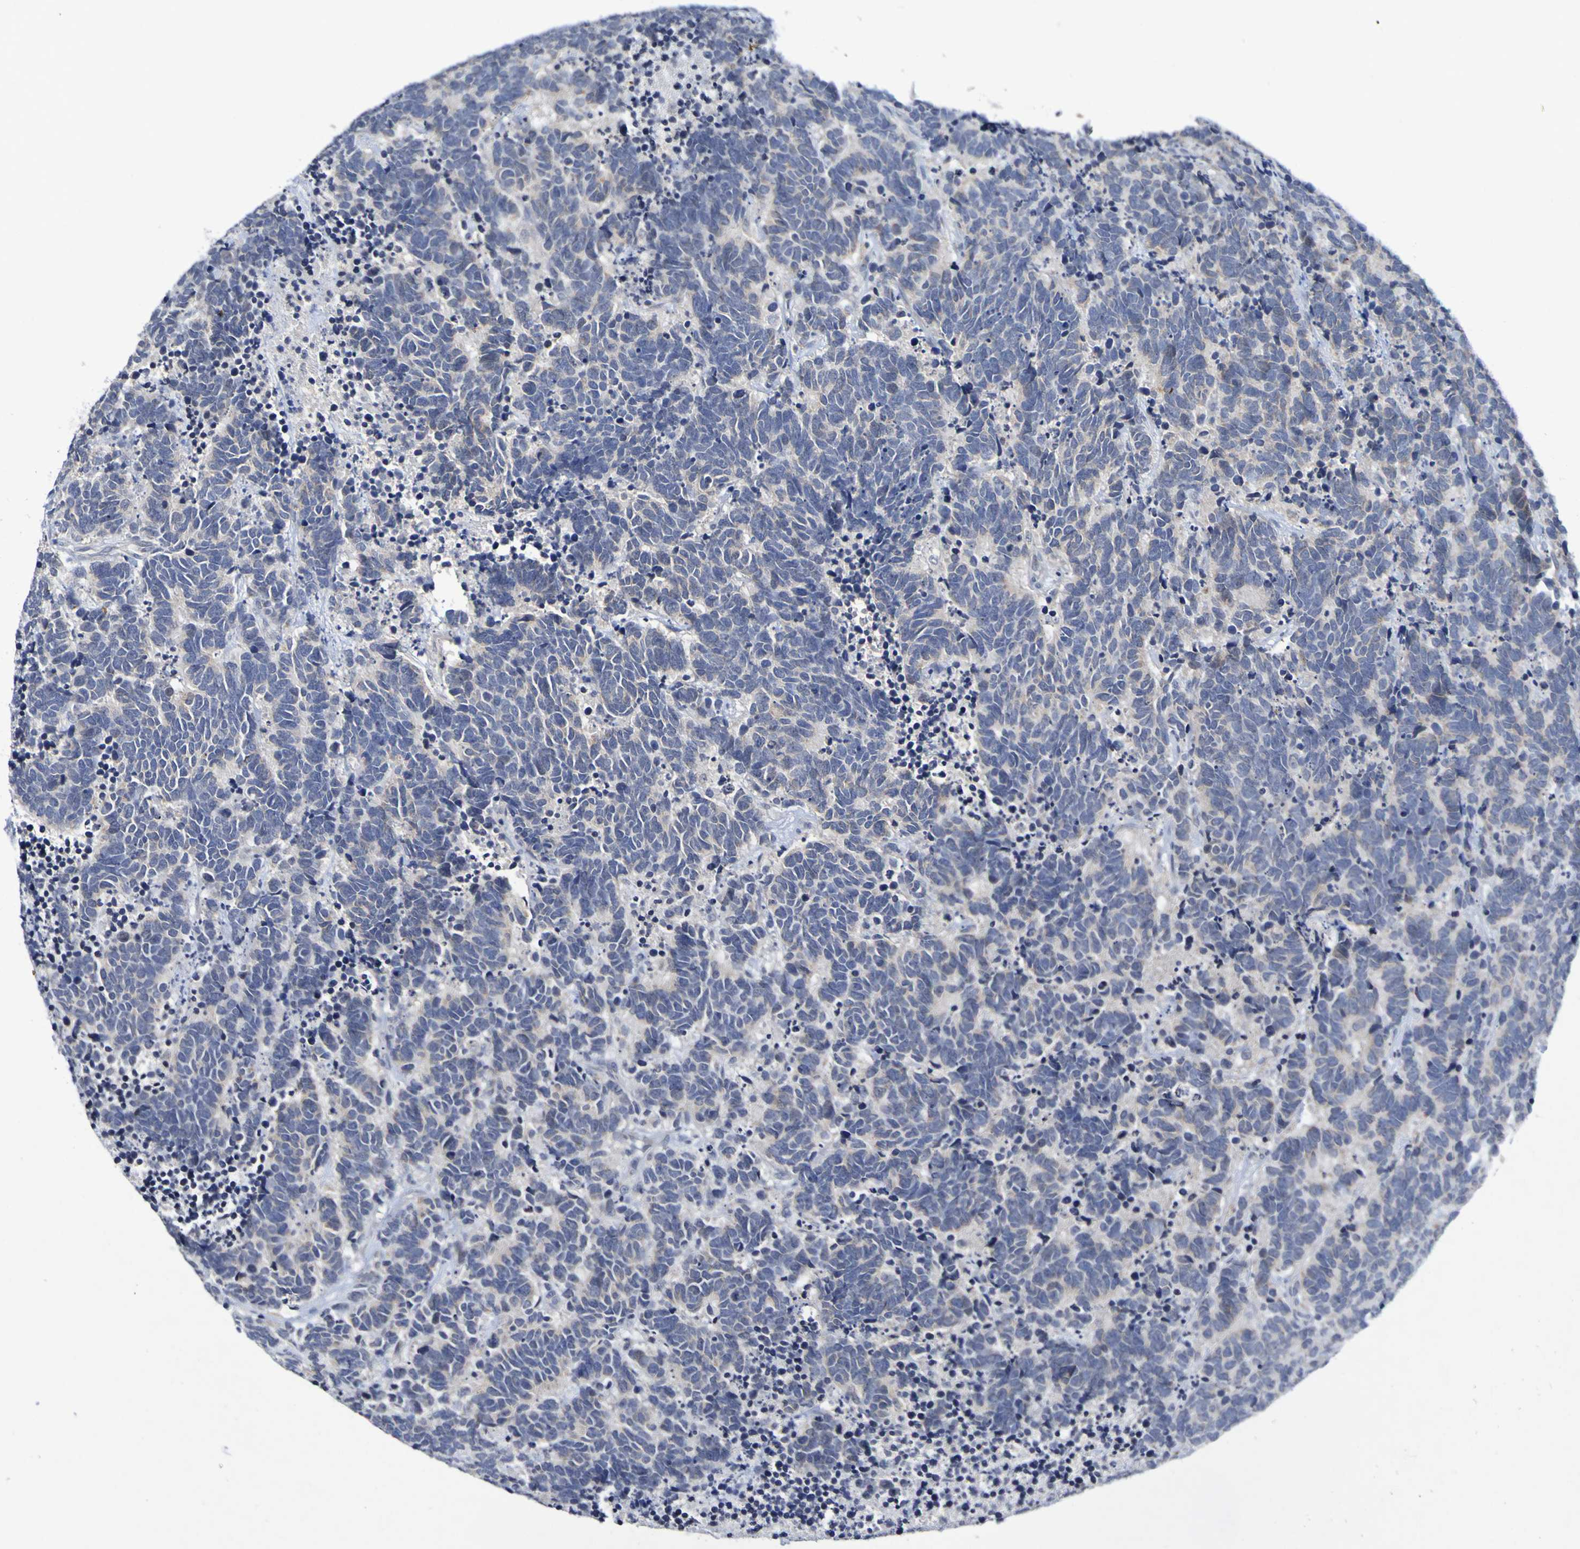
{"staining": {"intensity": "negative", "quantity": "none", "location": "none"}, "tissue": "carcinoid", "cell_type": "Tumor cells", "image_type": "cancer", "snomed": [{"axis": "morphology", "description": "Carcinoma, NOS"}, {"axis": "morphology", "description": "Carcinoid, malignant, NOS"}, {"axis": "topography", "description": "Urinary bladder"}], "caption": "This image is of carcinoid stained with IHC to label a protein in brown with the nuclei are counter-stained blue. There is no expression in tumor cells.", "gene": "PTP4A2", "patient": {"sex": "male", "age": 57}}